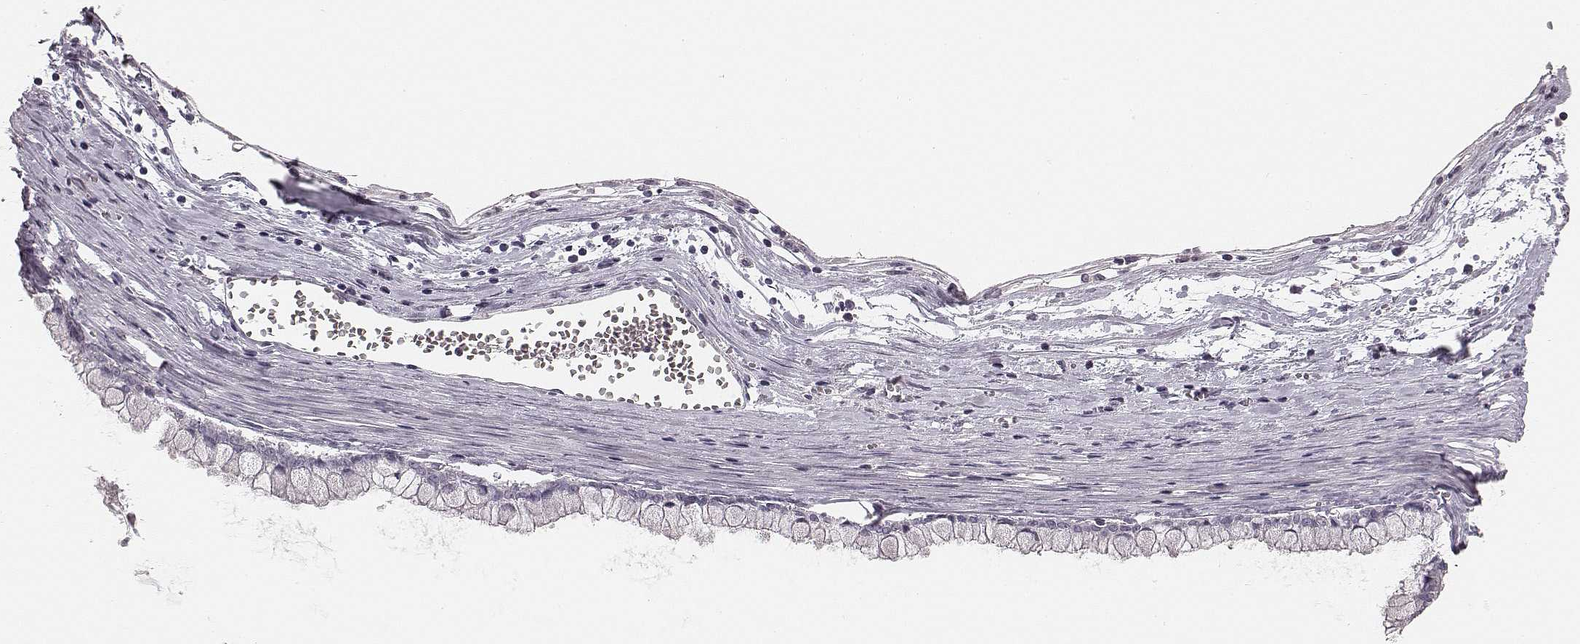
{"staining": {"intensity": "negative", "quantity": "none", "location": "none"}, "tissue": "ovarian cancer", "cell_type": "Tumor cells", "image_type": "cancer", "snomed": [{"axis": "morphology", "description": "Cystadenocarcinoma, mucinous, NOS"}, {"axis": "topography", "description": "Ovary"}], "caption": "Human ovarian cancer (mucinous cystadenocarcinoma) stained for a protein using immunohistochemistry exhibits no expression in tumor cells.", "gene": "CSHL1", "patient": {"sex": "female", "age": 67}}